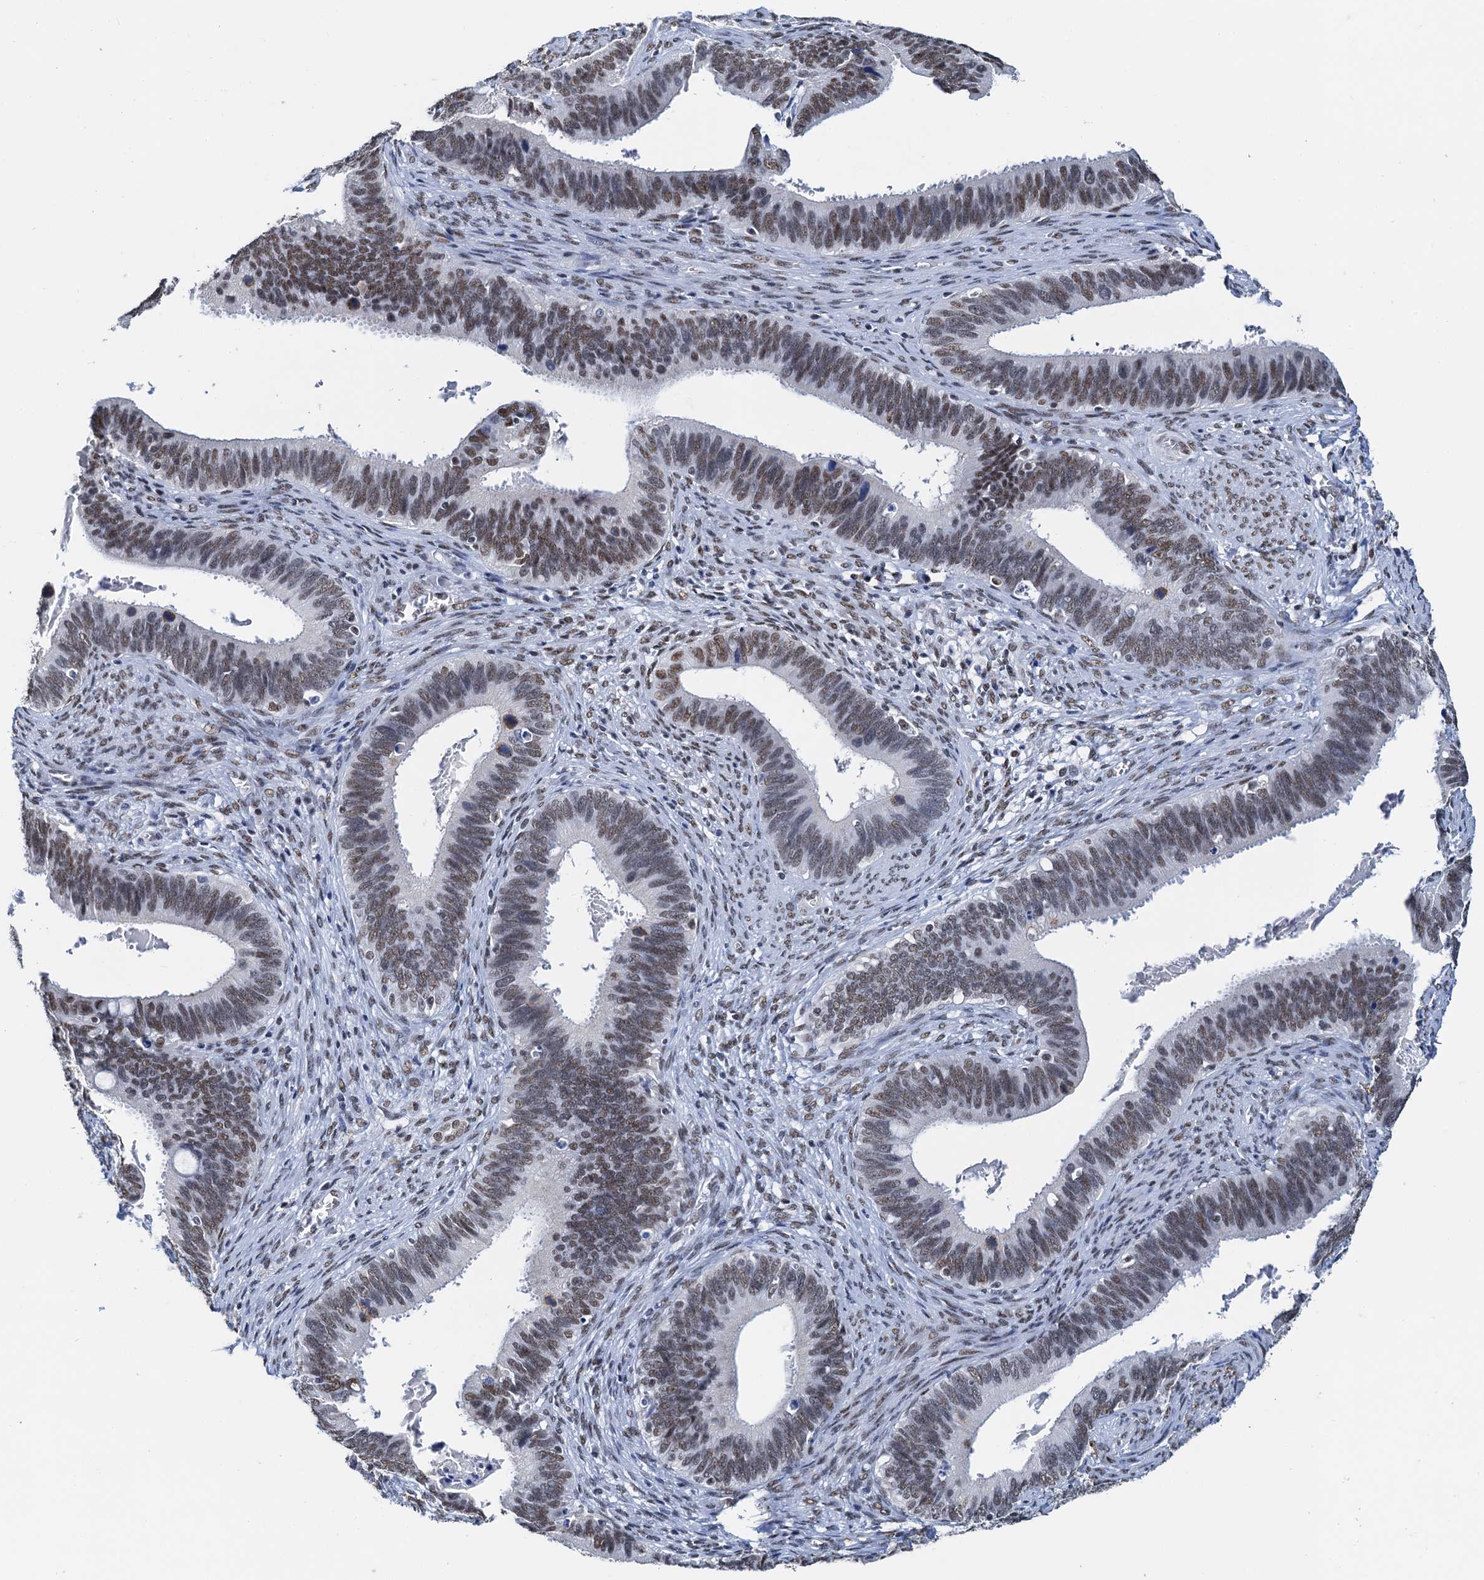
{"staining": {"intensity": "moderate", "quantity": "25%-75%", "location": "nuclear"}, "tissue": "cervical cancer", "cell_type": "Tumor cells", "image_type": "cancer", "snomed": [{"axis": "morphology", "description": "Adenocarcinoma, NOS"}, {"axis": "topography", "description": "Cervix"}], "caption": "A brown stain shows moderate nuclear positivity of a protein in cervical cancer tumor cells. (DAB (3,3'-diaminobenzidine) = brown stain, brightfield microscopy at high magnification).", "gene": "SLTM", "patient": {"sex": "female", "age": 42}}